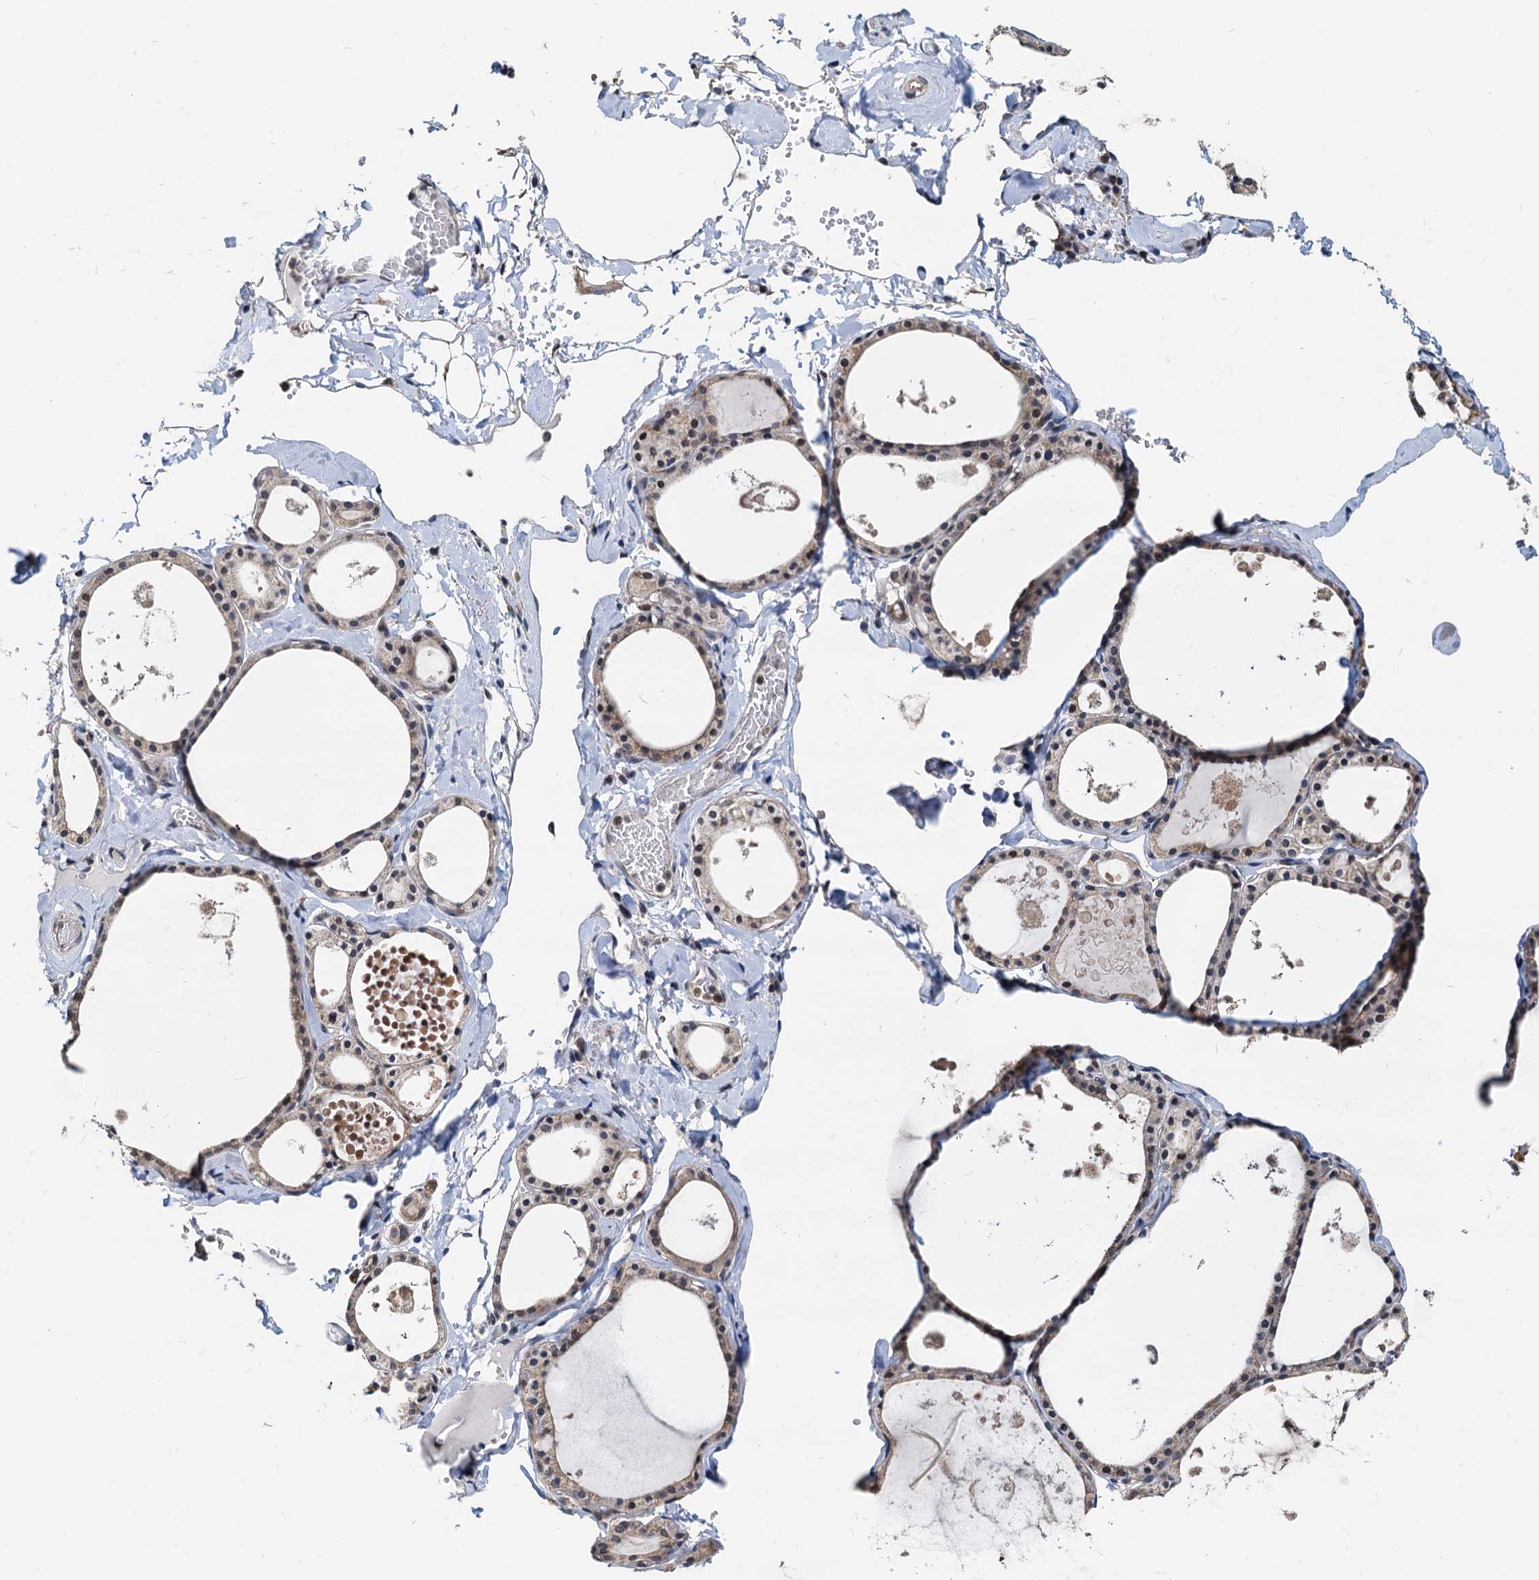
{"staining": {"intensity": "moderate", "quantity": "25%-75%", "location": "nuclear"}, "tissue": "thyroid gland", "cell_type": "Glandular cells", "image_type": "normal", "snomed": [{"axis": "morphology", "description": "Normal tissue, NOS"}, {"axis": "topography", "description": "Thyroid gland"}], "caption": "Immunohistochemical staining of unremarkable thyroid gland reveals moderate nuclear protein staining in approximately 25%-75% of glandular cells. The staining is performed using DAB brown chromogen to label protein expression. The nuclei are counter-stained blue using hematoxylin.", "gene": "MCMBP", "patient": {"sex": "male", "age": 56}}